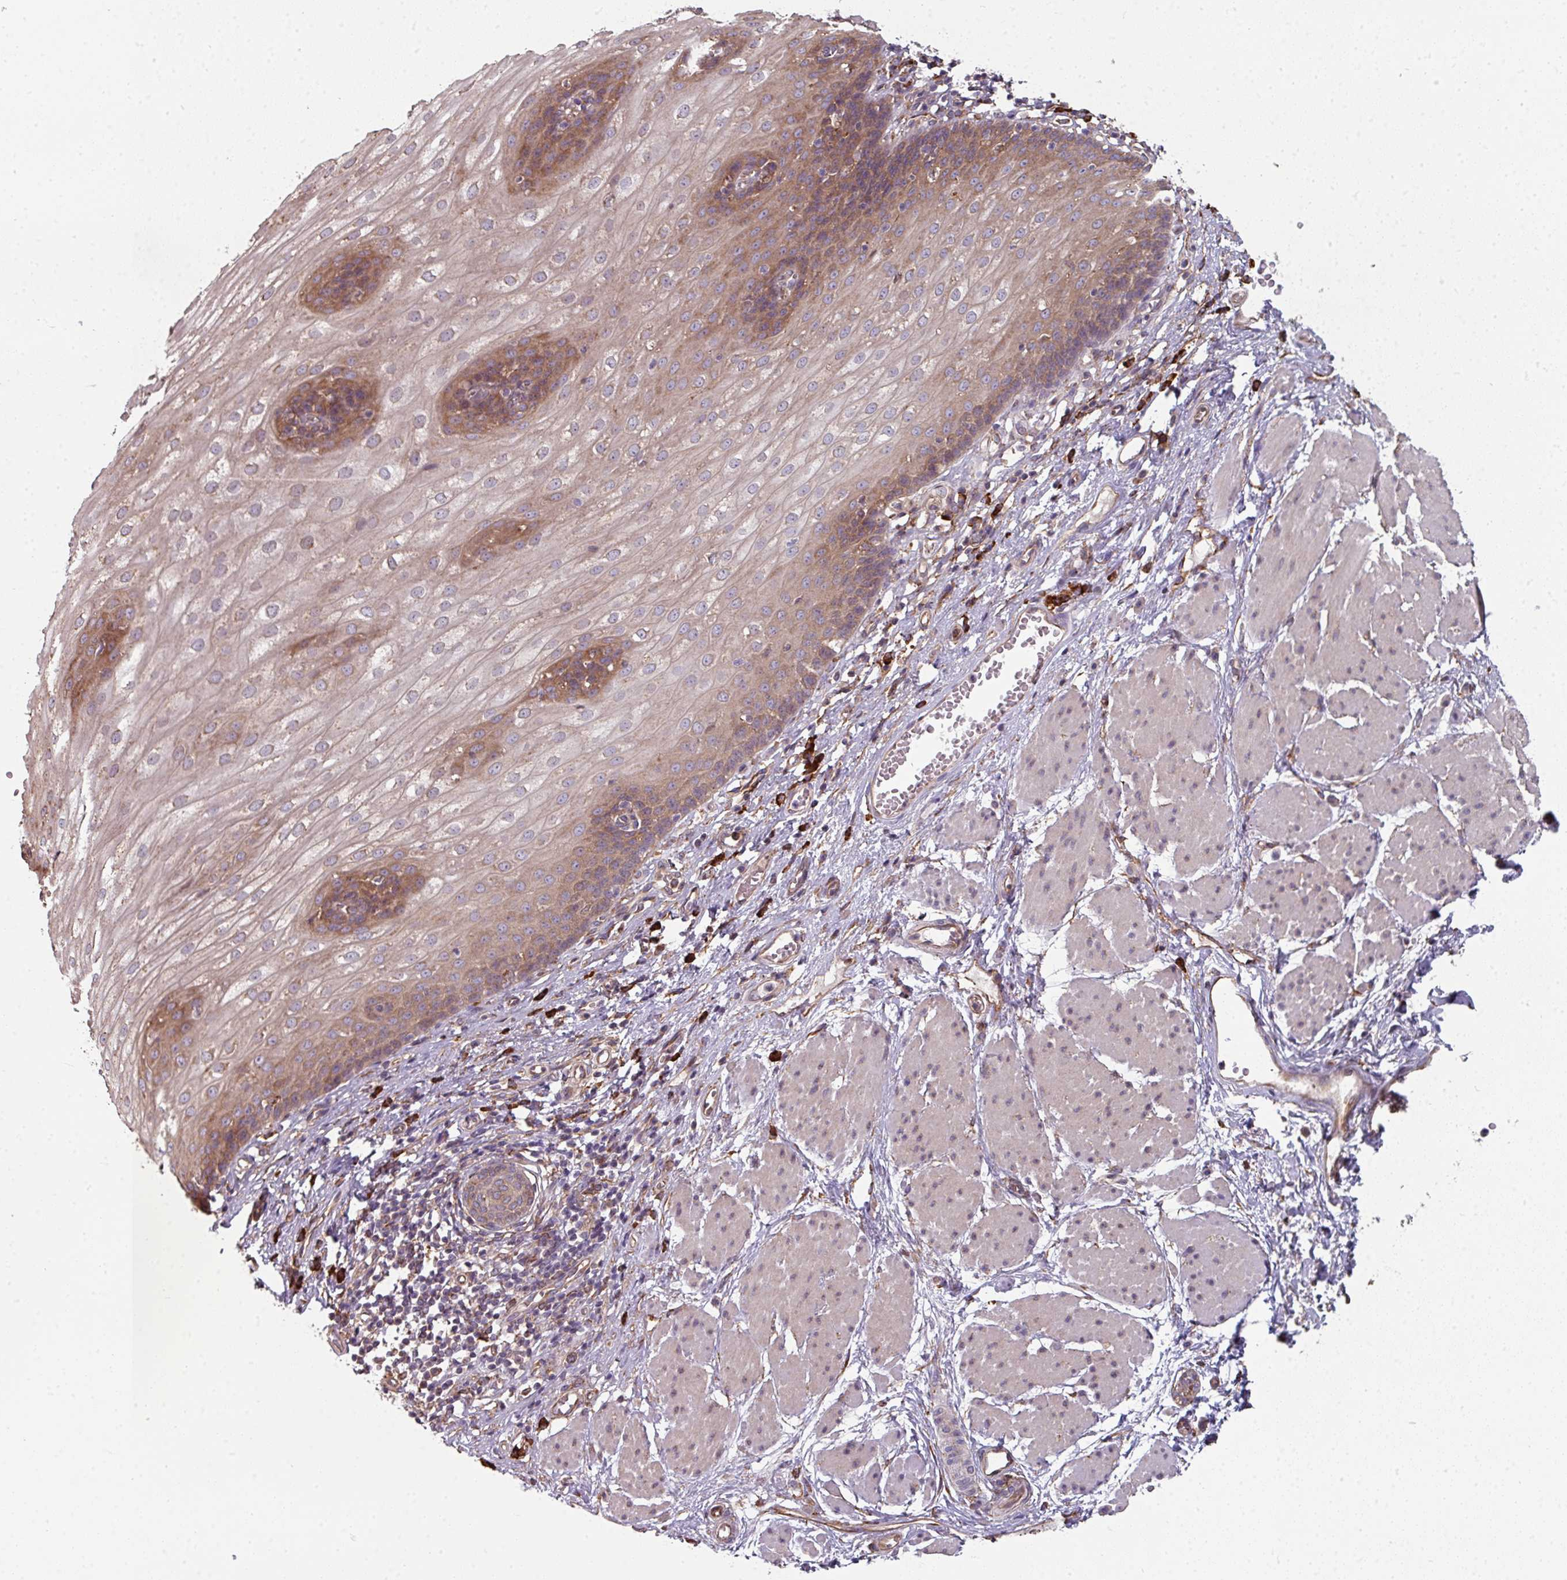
{"staining": {"intensity": "moderate", "quantity": ">75%", "location": "cytoplasmic/membranous"}, "tissue": "esophagus", "cell_type": "Squamous epithelial cells", "image_type": "normal", "snomed": [{"axis": "morphology", "description": "Normal tissue, NOS"}, {"axis": "topography", "description": "Esophagus"}], "caption": "A histopathology image of human esophagus stained for a protein reveals moderate cytoplasmic/membranous brown staining in squamous epithelial cells.", "gene": "FAT4", "patient": {"sex": "male", "age": 69}}